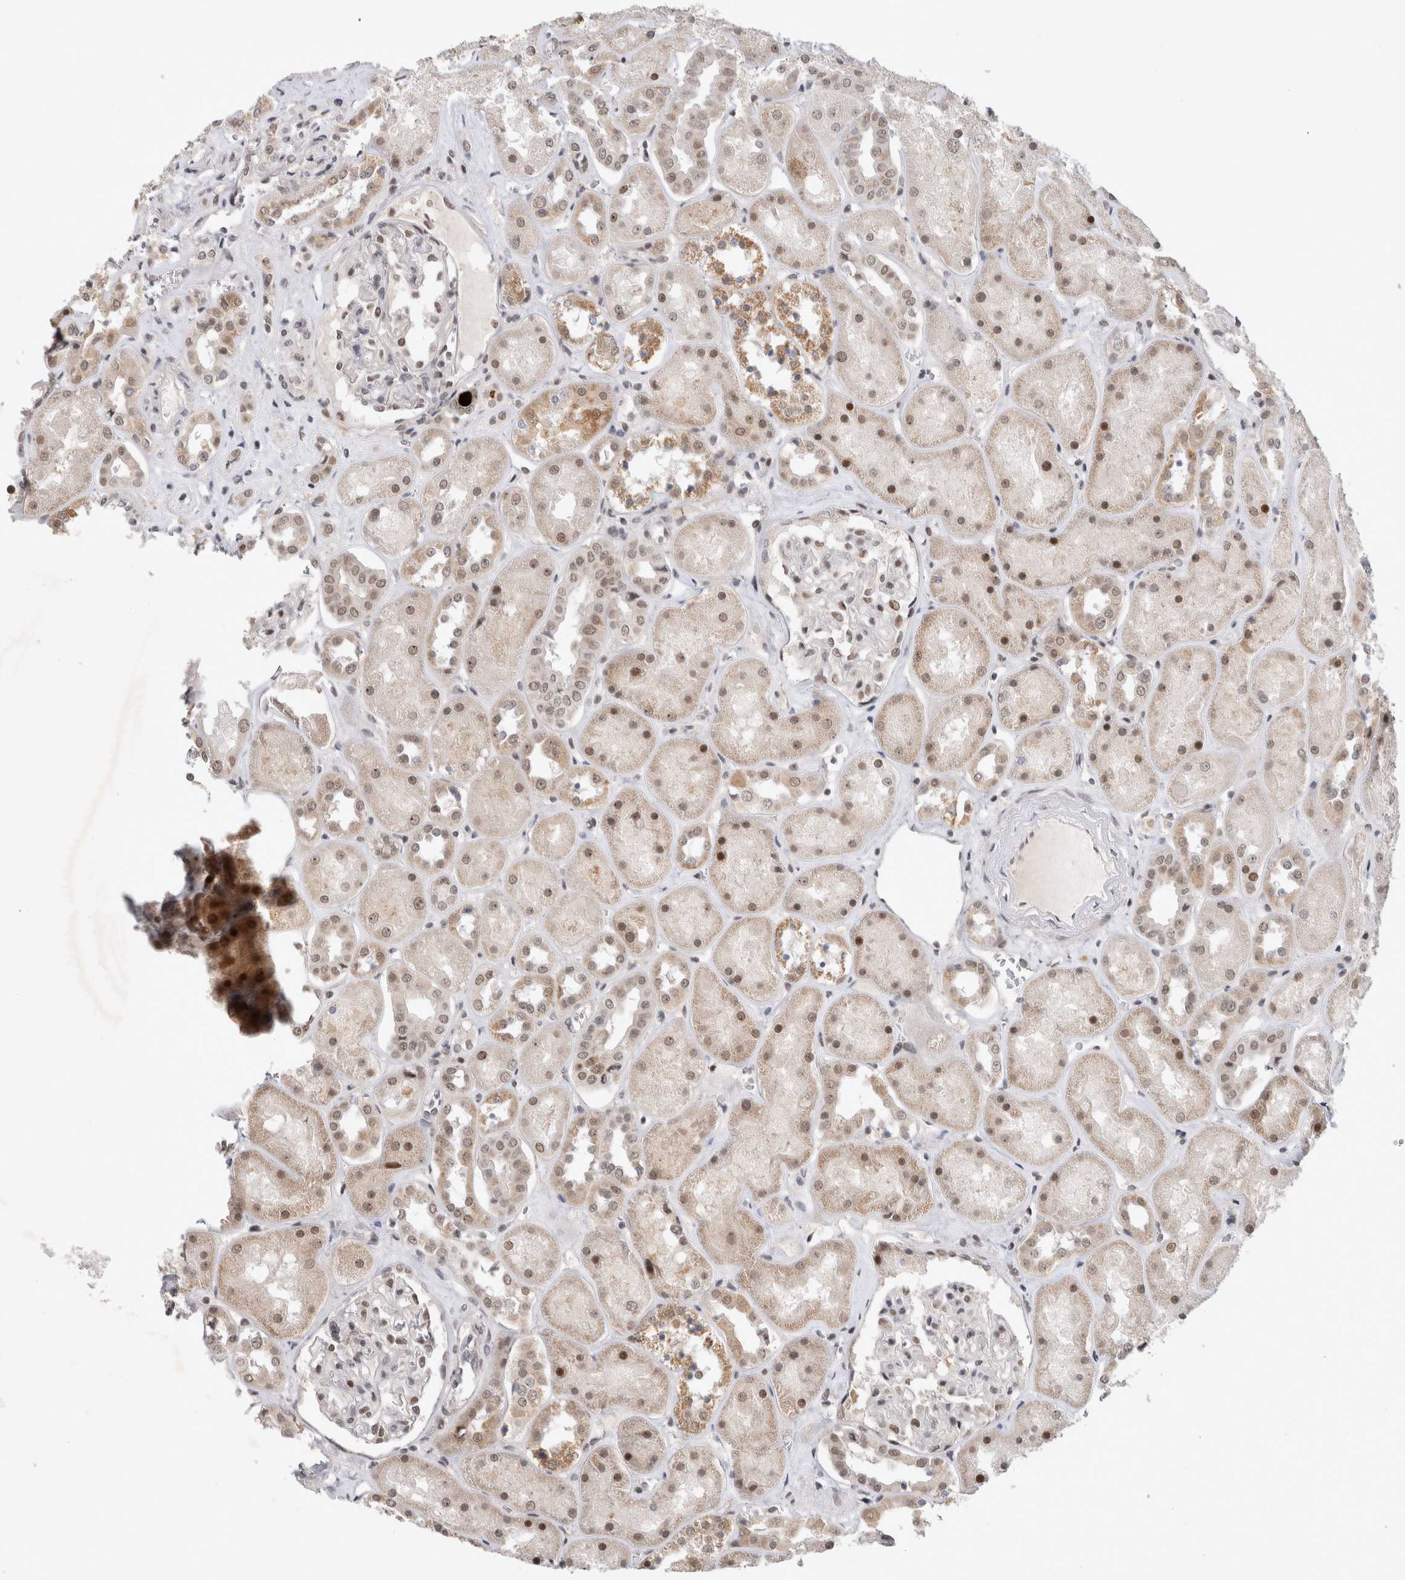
{"staining": {"intensity": "strong", "quantity": "25%-75%", "location": "nuclear"}, "tissue": "kidney", "cell_type": "Cells in glomeruli", "image_type": "normal", "snomed": [{"axis": "morphology", "description": "Normal tissue, NOS"}, {"axis": "topography", "description": "Kidney"}], "caption": "A brown stain highlights strong nuclear staining of a protein in cells in glomeruli of normal human kidney. (DAB IHC with brightfield microscopy, high magnification).", "gene": "HESX1", "patient": {"sex": "male", "age": 70}}